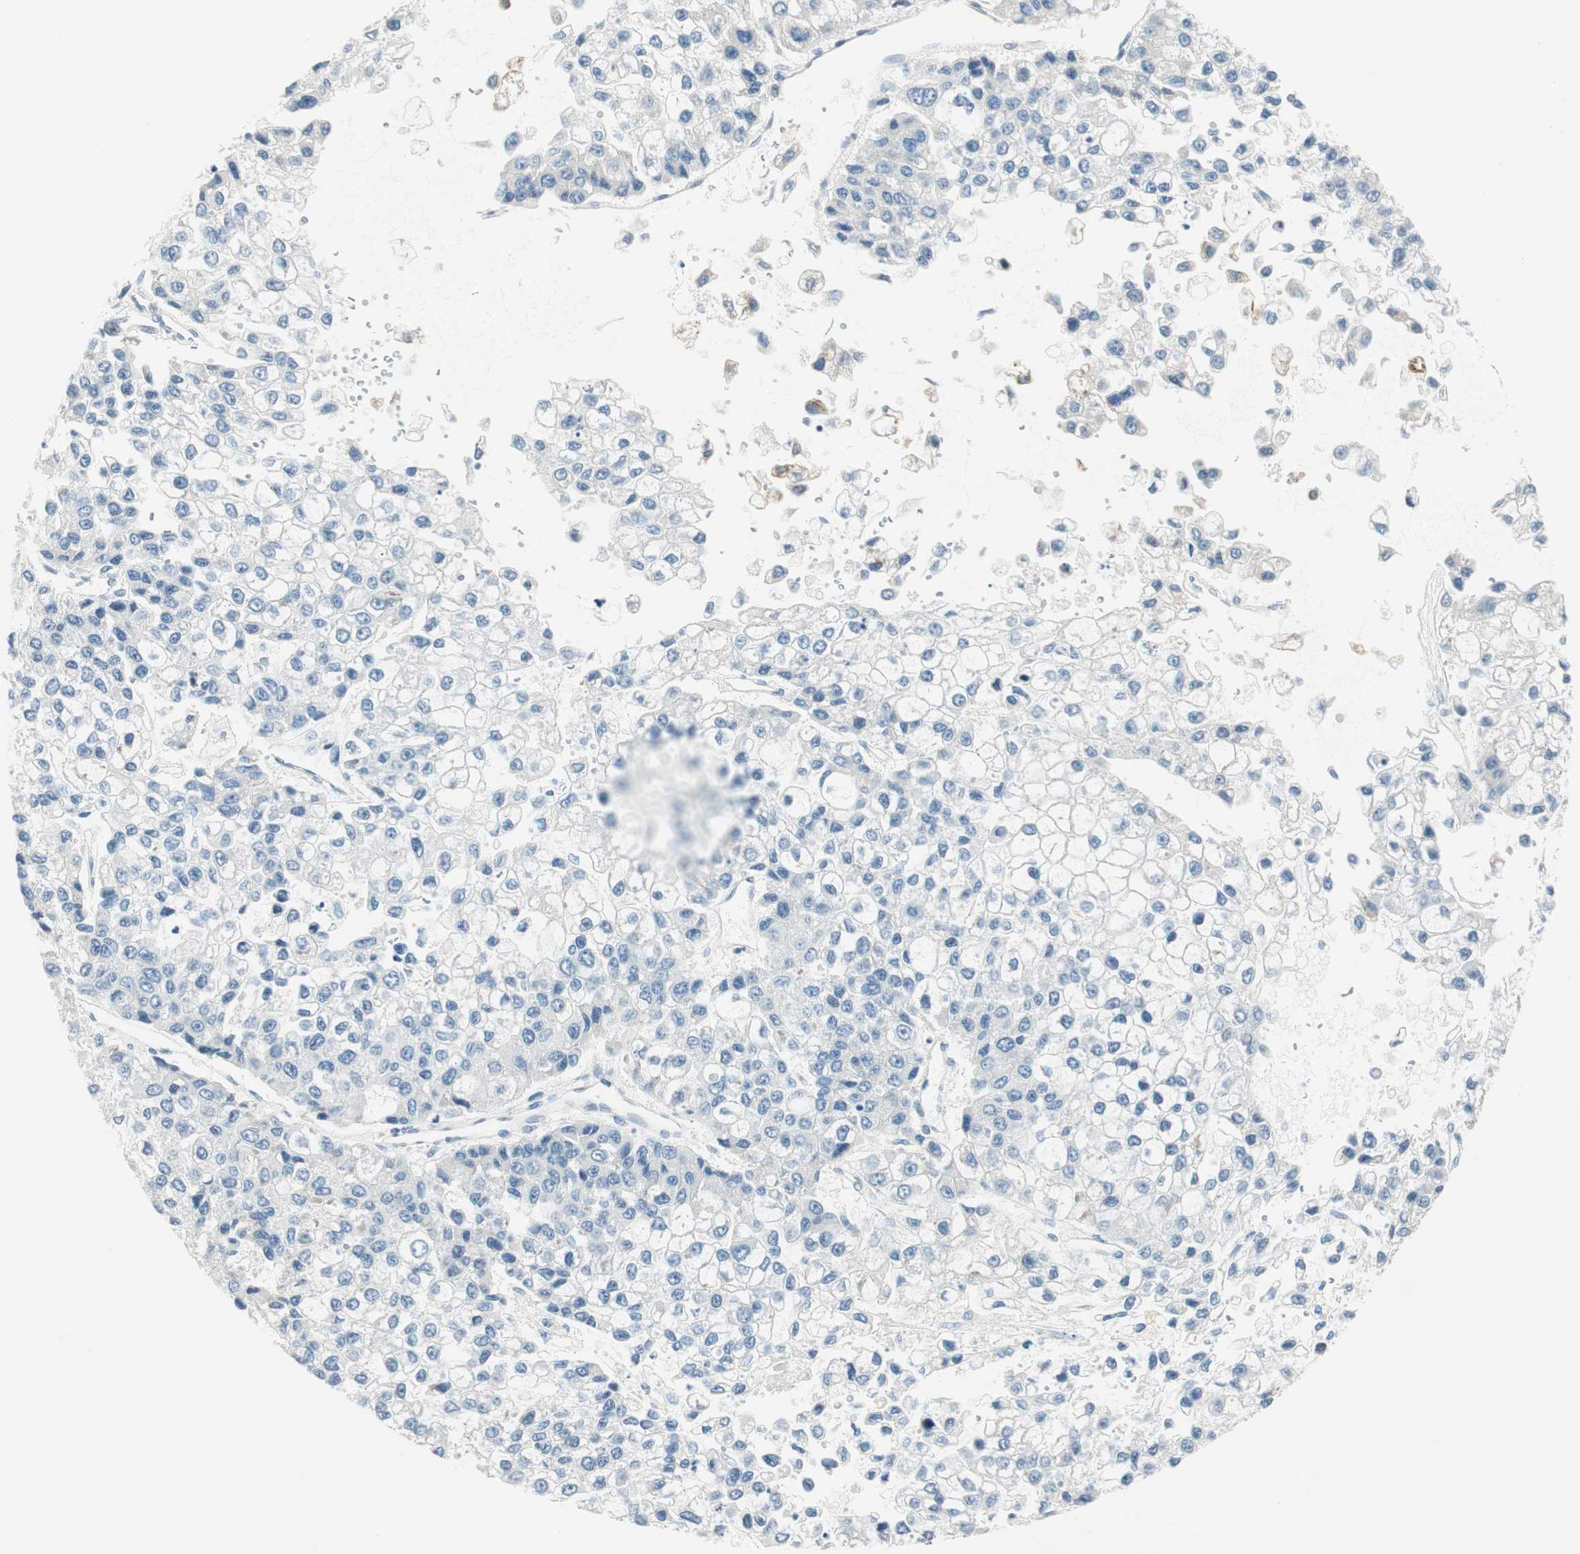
{"staining": {"intensity": "negative", "quantity": "none", "location": "none"}, "tissue": "liver cancer", "cell_type": "Tumor cells", "image_type": "cancer", "snomed": [{"axis": "morphology", "description": "Carcinoma, Hepatocellular, NOS"}, {"axis": "topography", "description": "Liver"}], "caption": "Human liver cancer (hepatocellular carcinoma) stained for a protein using immunohistochemistry (IHC) reveals no expression in tumor cells.", "gene": "MSX2", "patient": {"sex": "female", "age": 66}}